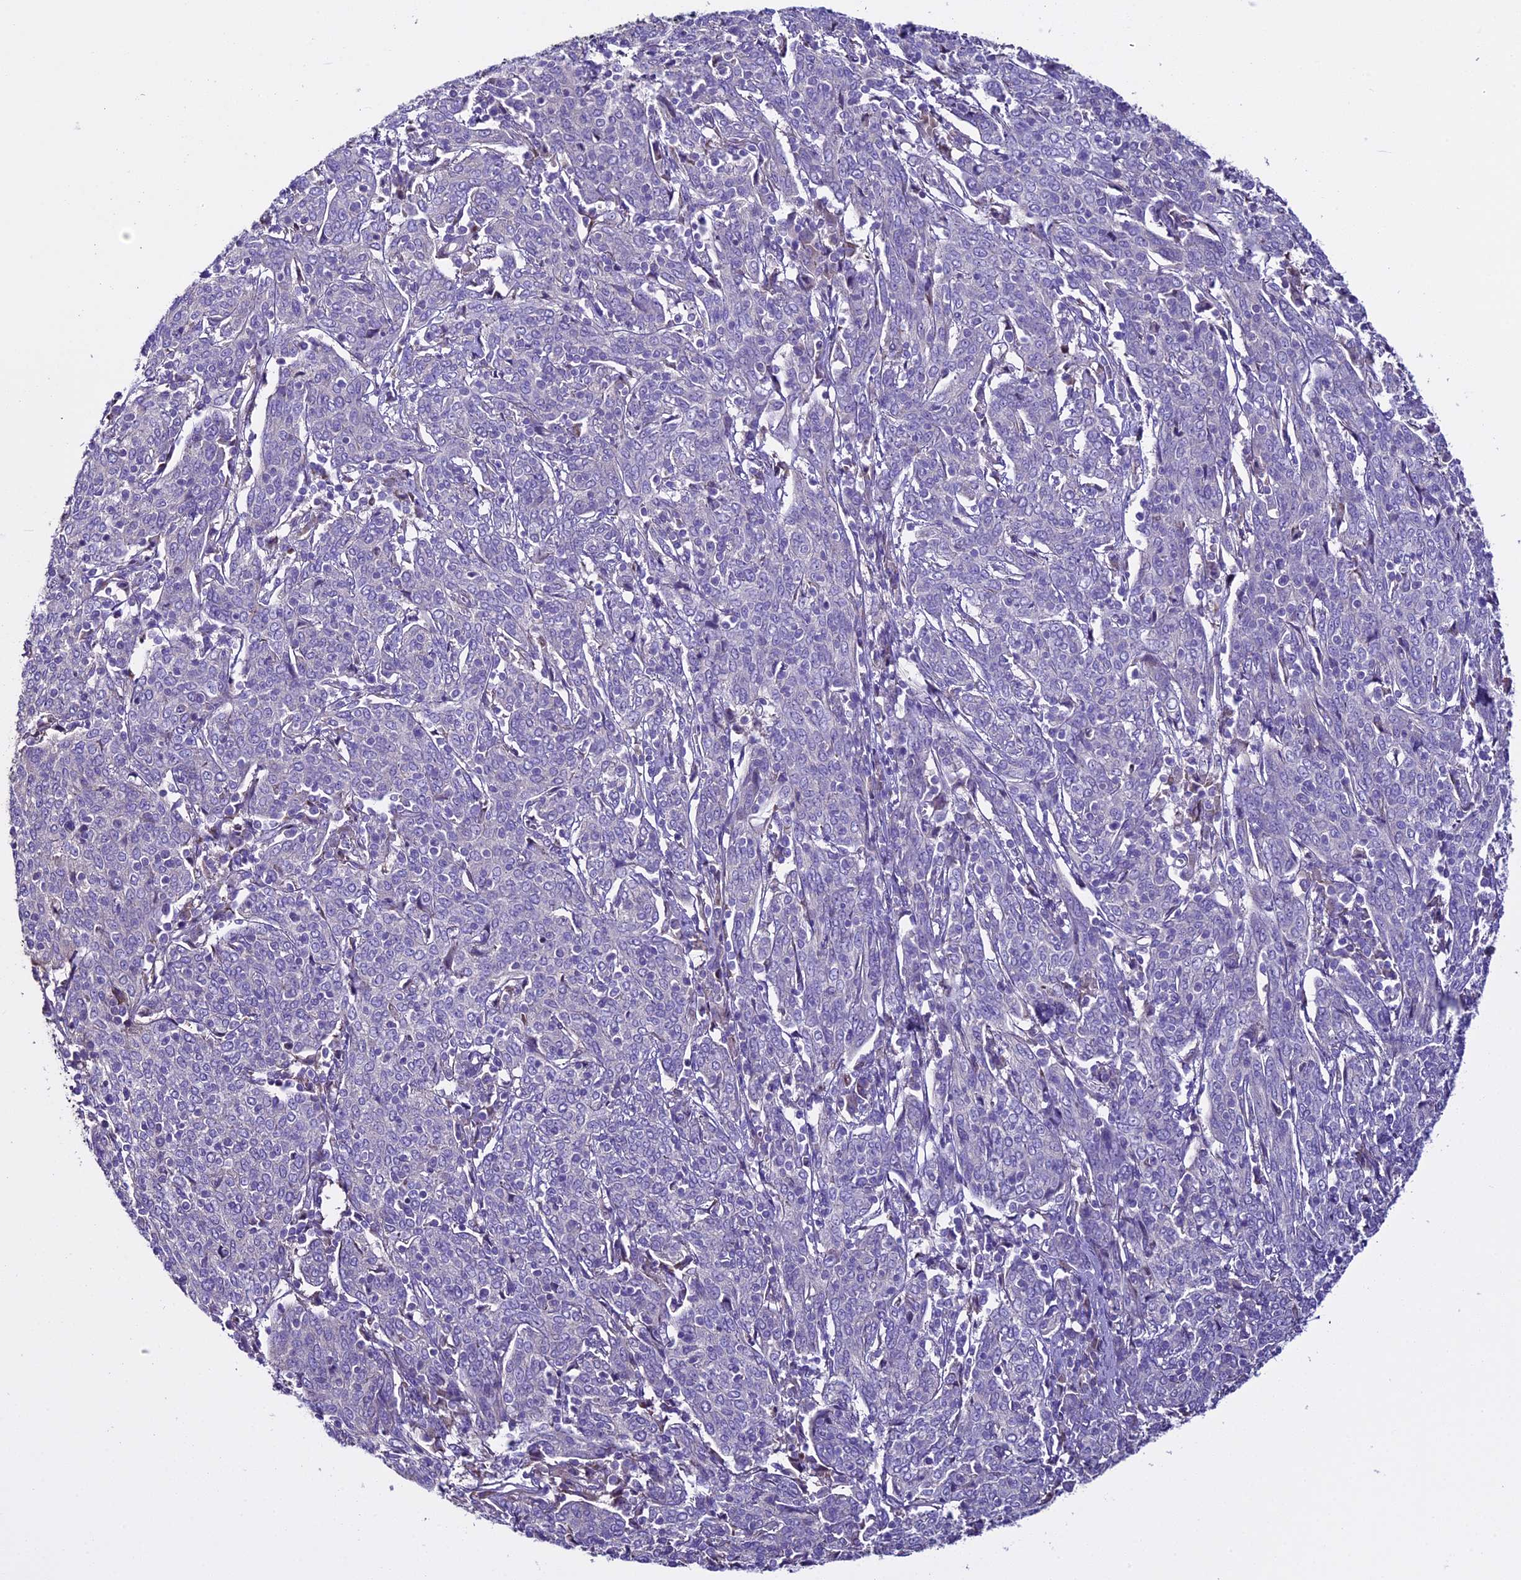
{"staining": {"intensity": "negative", "quantity": "none", "location": "none"}, "tissue": "cervical cancer", "cell_type": "Tumor cells", "image_type": "cancer", "snomed": [{"axis": "morphology", "description": "Squamous cell carcinoma, NOS"}, {"axis": "topography", "description": "Cervix"}], "caption": "Immunohistochemical staining of cervical cancer (squamous cell carcinoma) displays no significant staining in tumor cells. Brightfield microscopy of IHC stained with DAB (brown) and hematoxylin (blue), captured at high magnification.", "gene": "SPIRE1", "patient": {"sex": "female", "age": 67}}